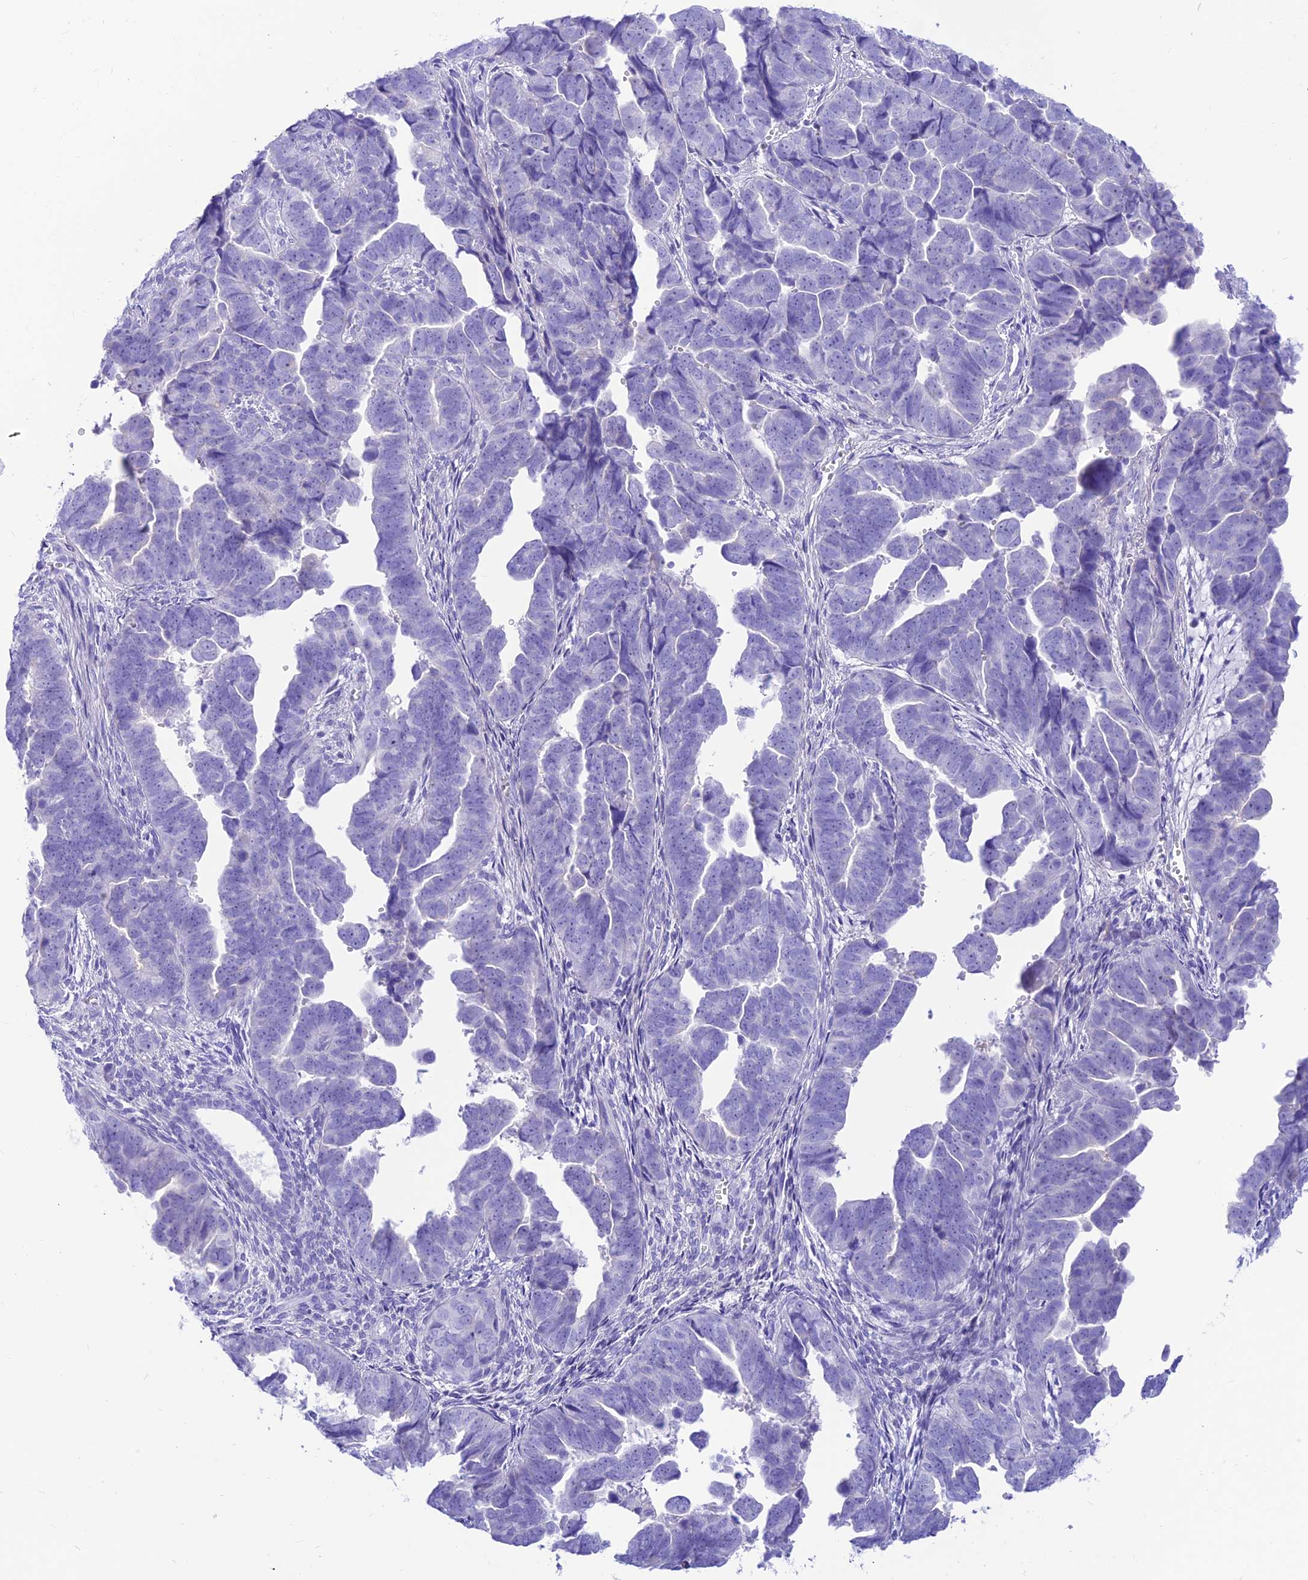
{"staining": {"intensity": "negative", "quantity": "none", "location": "none"}, "tissue": "endometrial cancer", "cell_type": "Tumor cells", "image_type": "cancer", "snomed": [{"axis": "morphology", "description": "Adenocarcinoma, NOS"}, {"axis": "topography", "description": "Endometrium"}], "caption": "The micrograph shows no staining of tumor cells in adenocarcinoma (endometrial).", "gene": "PRNP", "patient": {"sex": "female", "age": 75}}